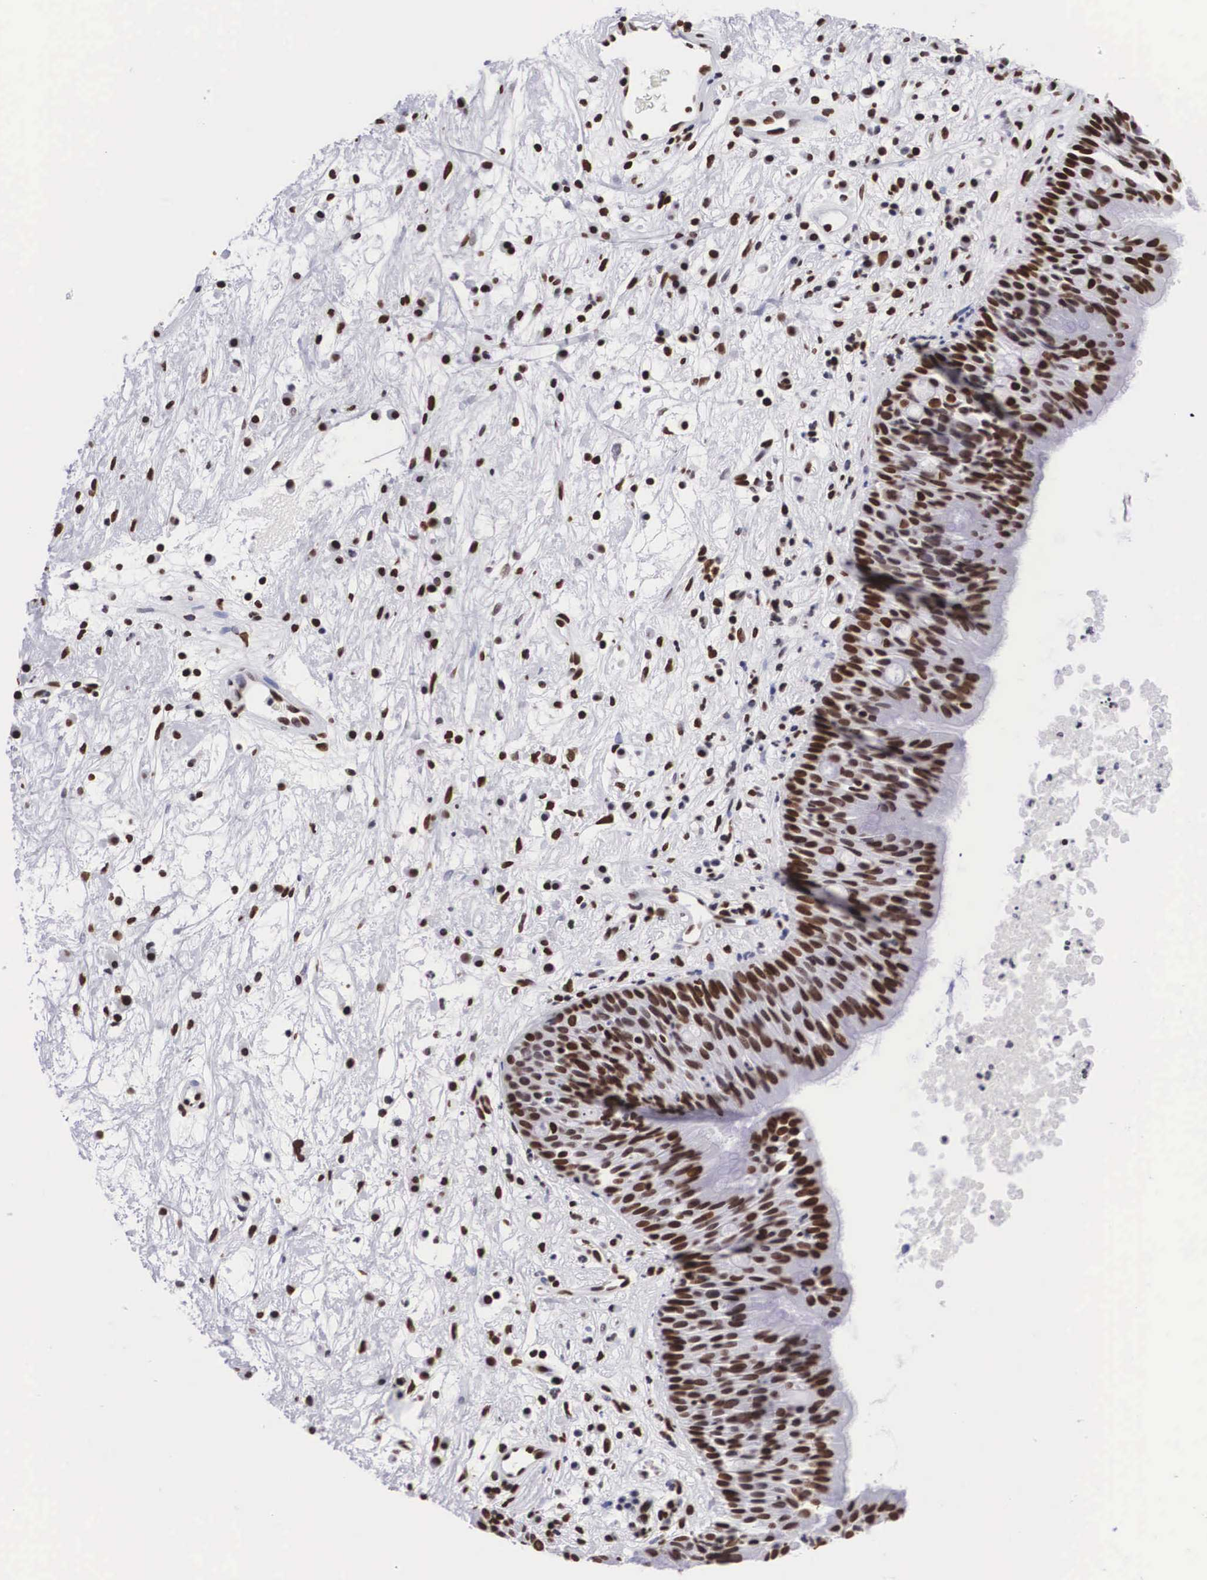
{"staining": {"intensity": "strong", "quantity": ">75%", "location": "nuclear"}, "tissue": "nasopharynx", "cell_type": "Respiratory epithelial cells", "image_type": "normal", "snomed": [{"axis": "morphology", "description": "Normal tissue, NOS"}, {"axis": "topography", "description": "Nasopharynx"}], "caption": "Respiratory epithelial cells display high levels of strong nuclear positivity in about >75% of cells in normal human nasopharynx.", "gene": "MECP2", "patient": {"sex": "male", "age": 13}}